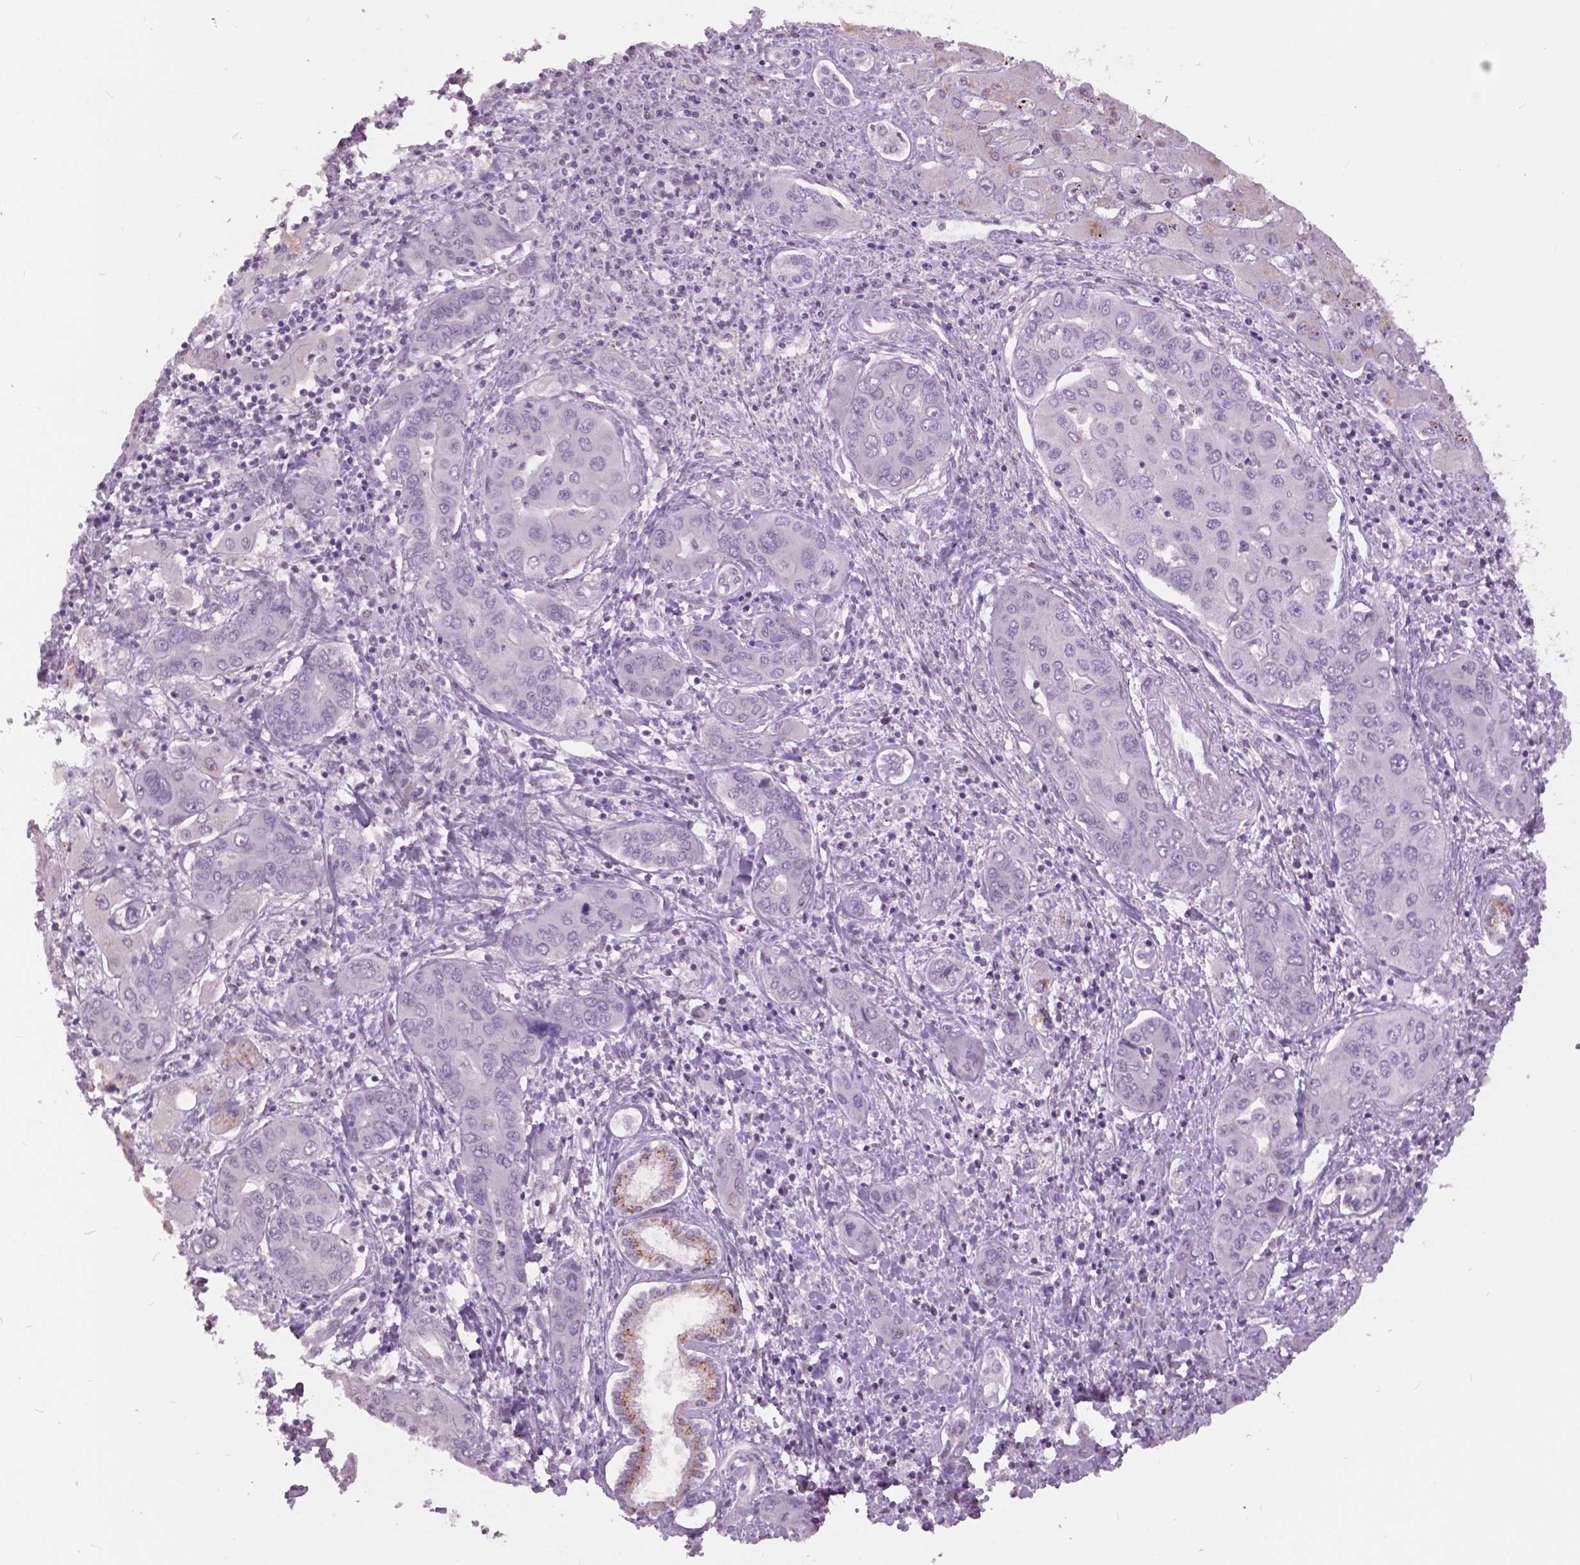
{"staining": {"intensity": "negative", "quantity": "none", "location": "none"}, "tissue": "liver cancer", "cell_type": "Tumor cells", "image_type": "cancer", "snomed": [{"axis": "morphology", "description": "Cholangiocarcinoma"}, {"axis": "topography", "description": "Liver"}], "caption": "High magnification brightfield microscopy of liver cancer stained with DAB (3,3'-diaminobenzidine) (brown) and counterstained with hematoxylin (blue): tumor cells show no significant positivity.", "gene": "GRIN2A", "patient": {"sex": "male", "age": 67}}